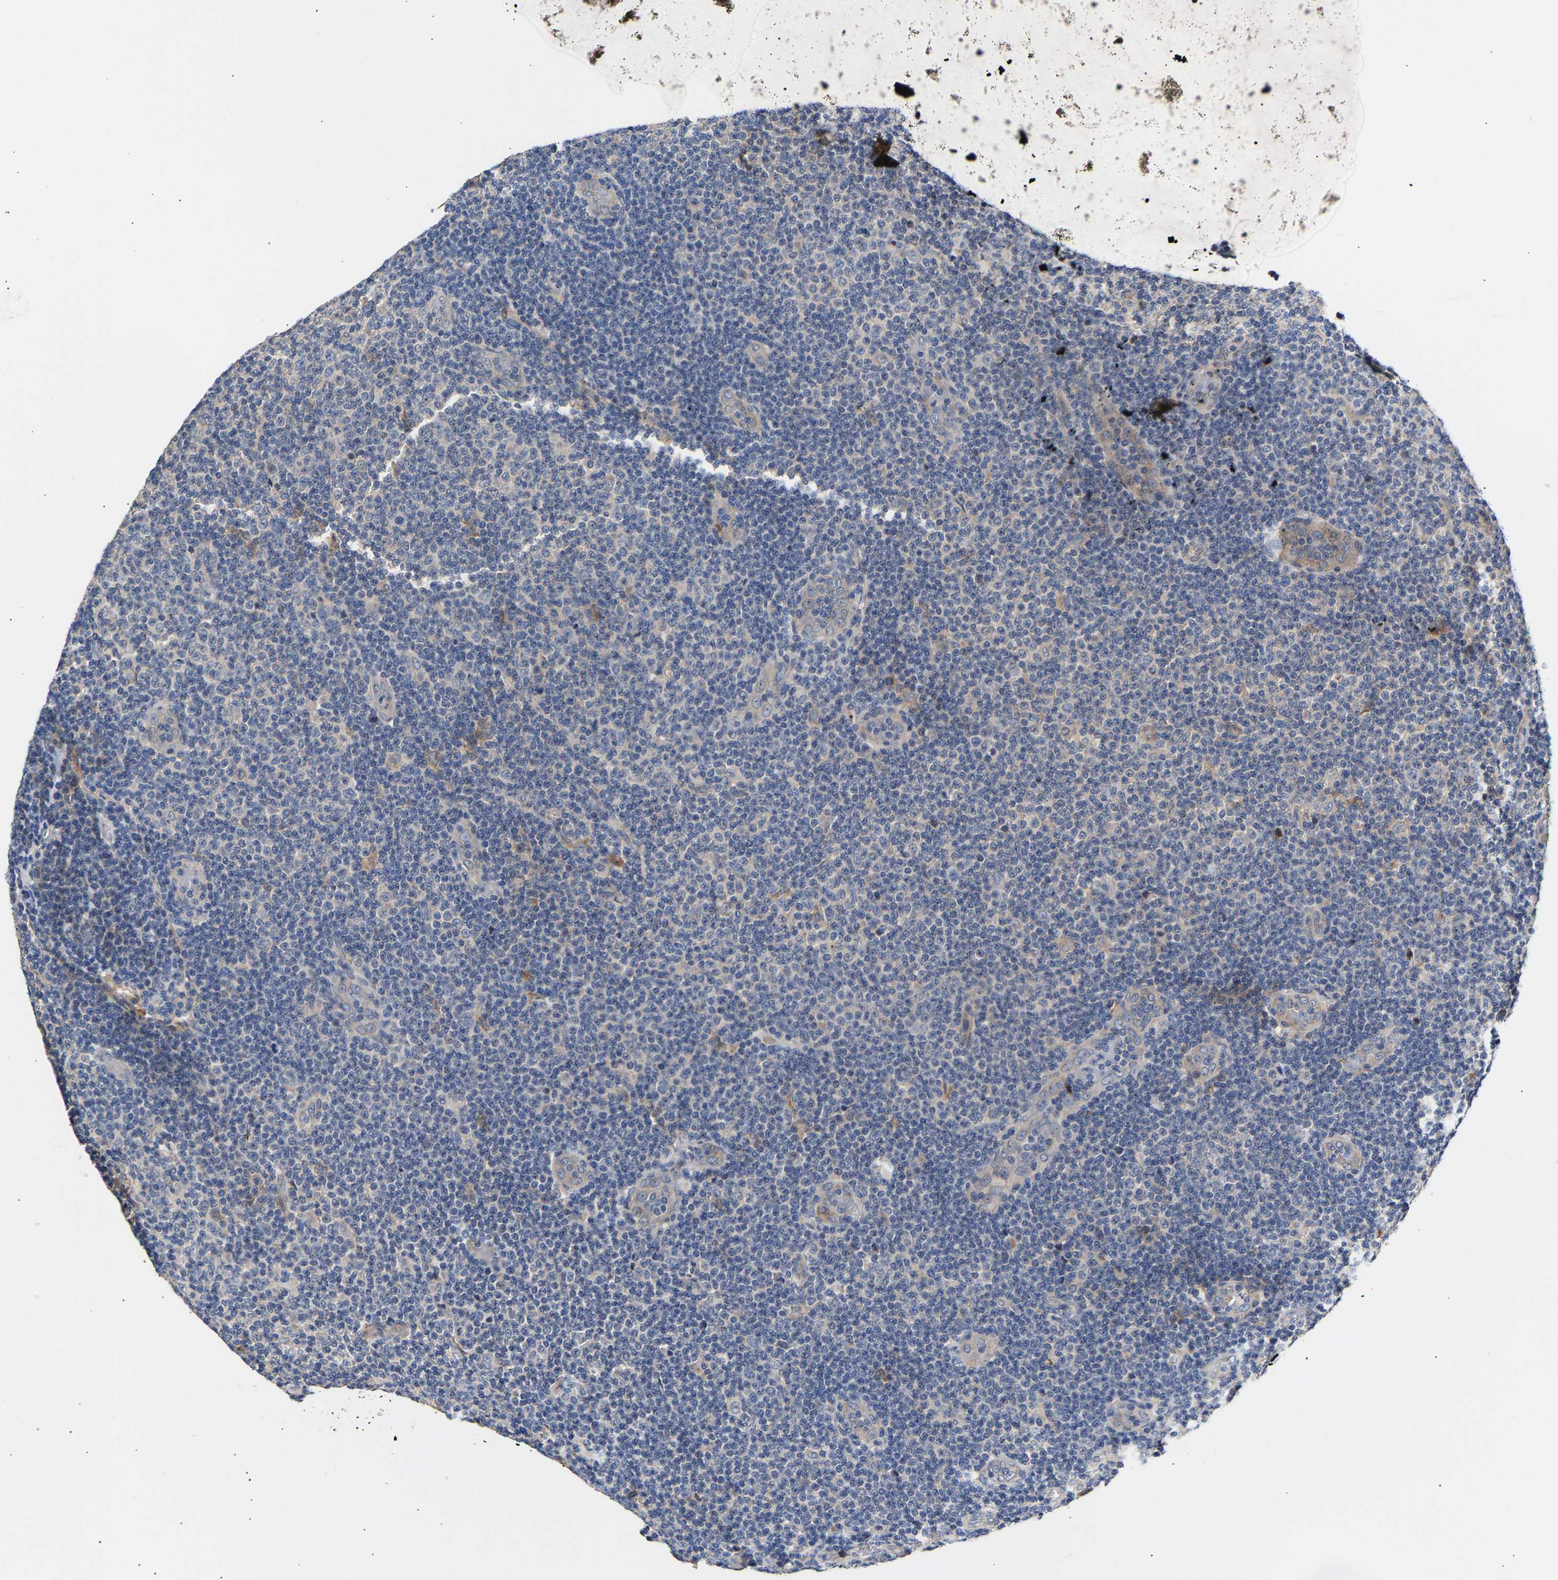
{"staining": {"intensity": "negative", "quantity": "none", "location": "none"}, "tissue": "lymphoma", "cell_type": "Tumor cells", "image_type": "cancer", "snomed": [{"axis": "morphology", "description": "Malignant lymphoma, non-Hodgkin's type, Low grade"}, {"axis": "topography", "description": "Lymph node"}], "caption": "High power microscopy micrograph of an immunohistochemistry (IHC) photomicrograph of low-grade malignant lymphoma, non-Hodgkin's type, revealing no significant positivity in tumor cells. (DAB (3,3'-diaminobenzidine) immunohistochemistry with hematoxylin counter stain).", "gene": "KASH5", "patient": {"sex": "male", "age": 83}}